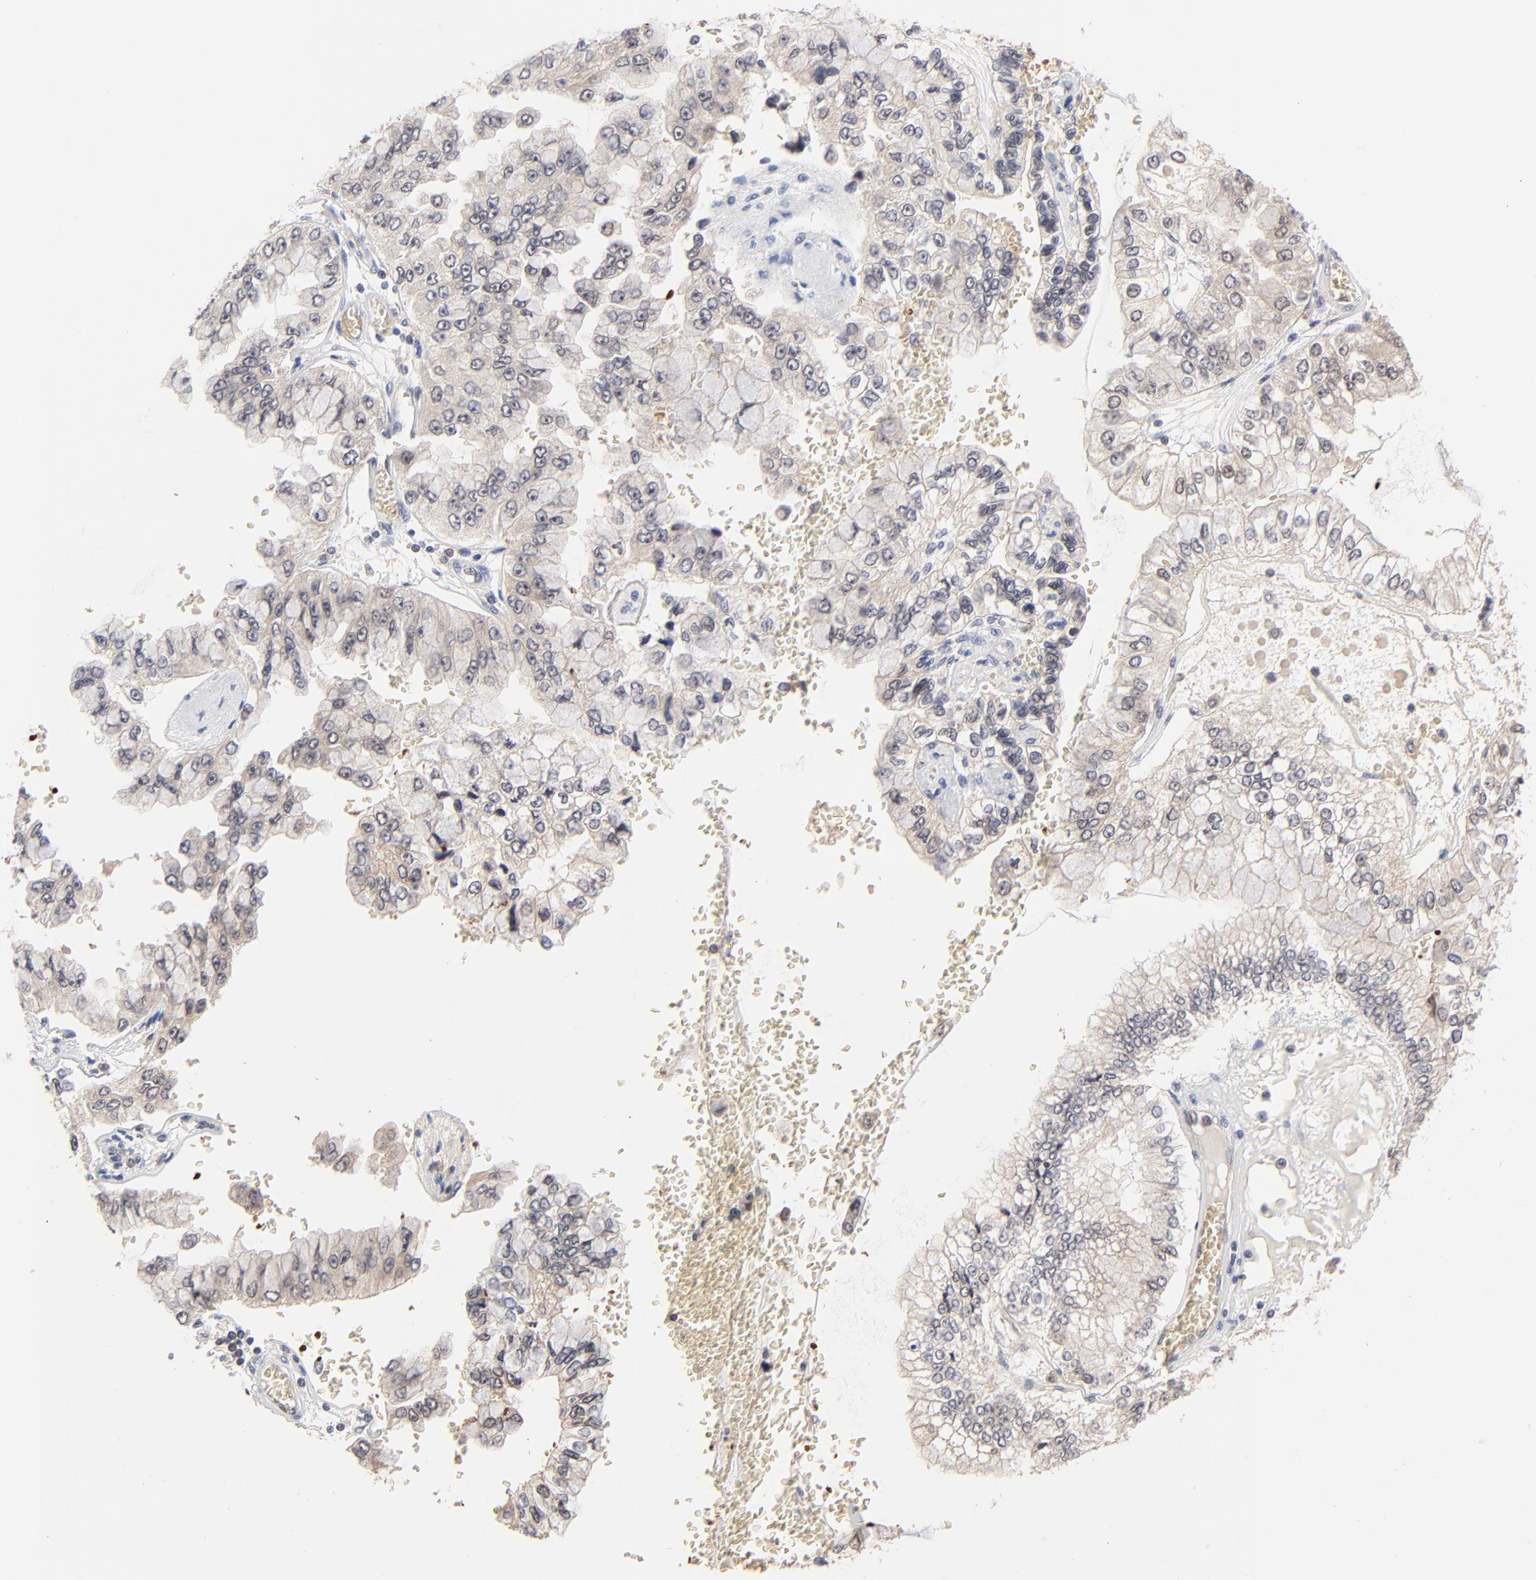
{"staining": {"intensity": "weak", "quantity": "<25%", "location": "cytoplasmic/membranous,nuclear"}, "tissue": "liver cancer", "cell_type": "Tumor cells", "image_type": "cancer", "snomed": [{"axis": "morphology", "description": "Cholangiocarcinoma"}, {"axis": "topography", "description": "Liver"}], "caption": "Image shows no significant protein staining in tumor cells of cholangiocarcinoma (liver).", "gene": "CASP10", "patient": {"sex": "female", "age": 79}}